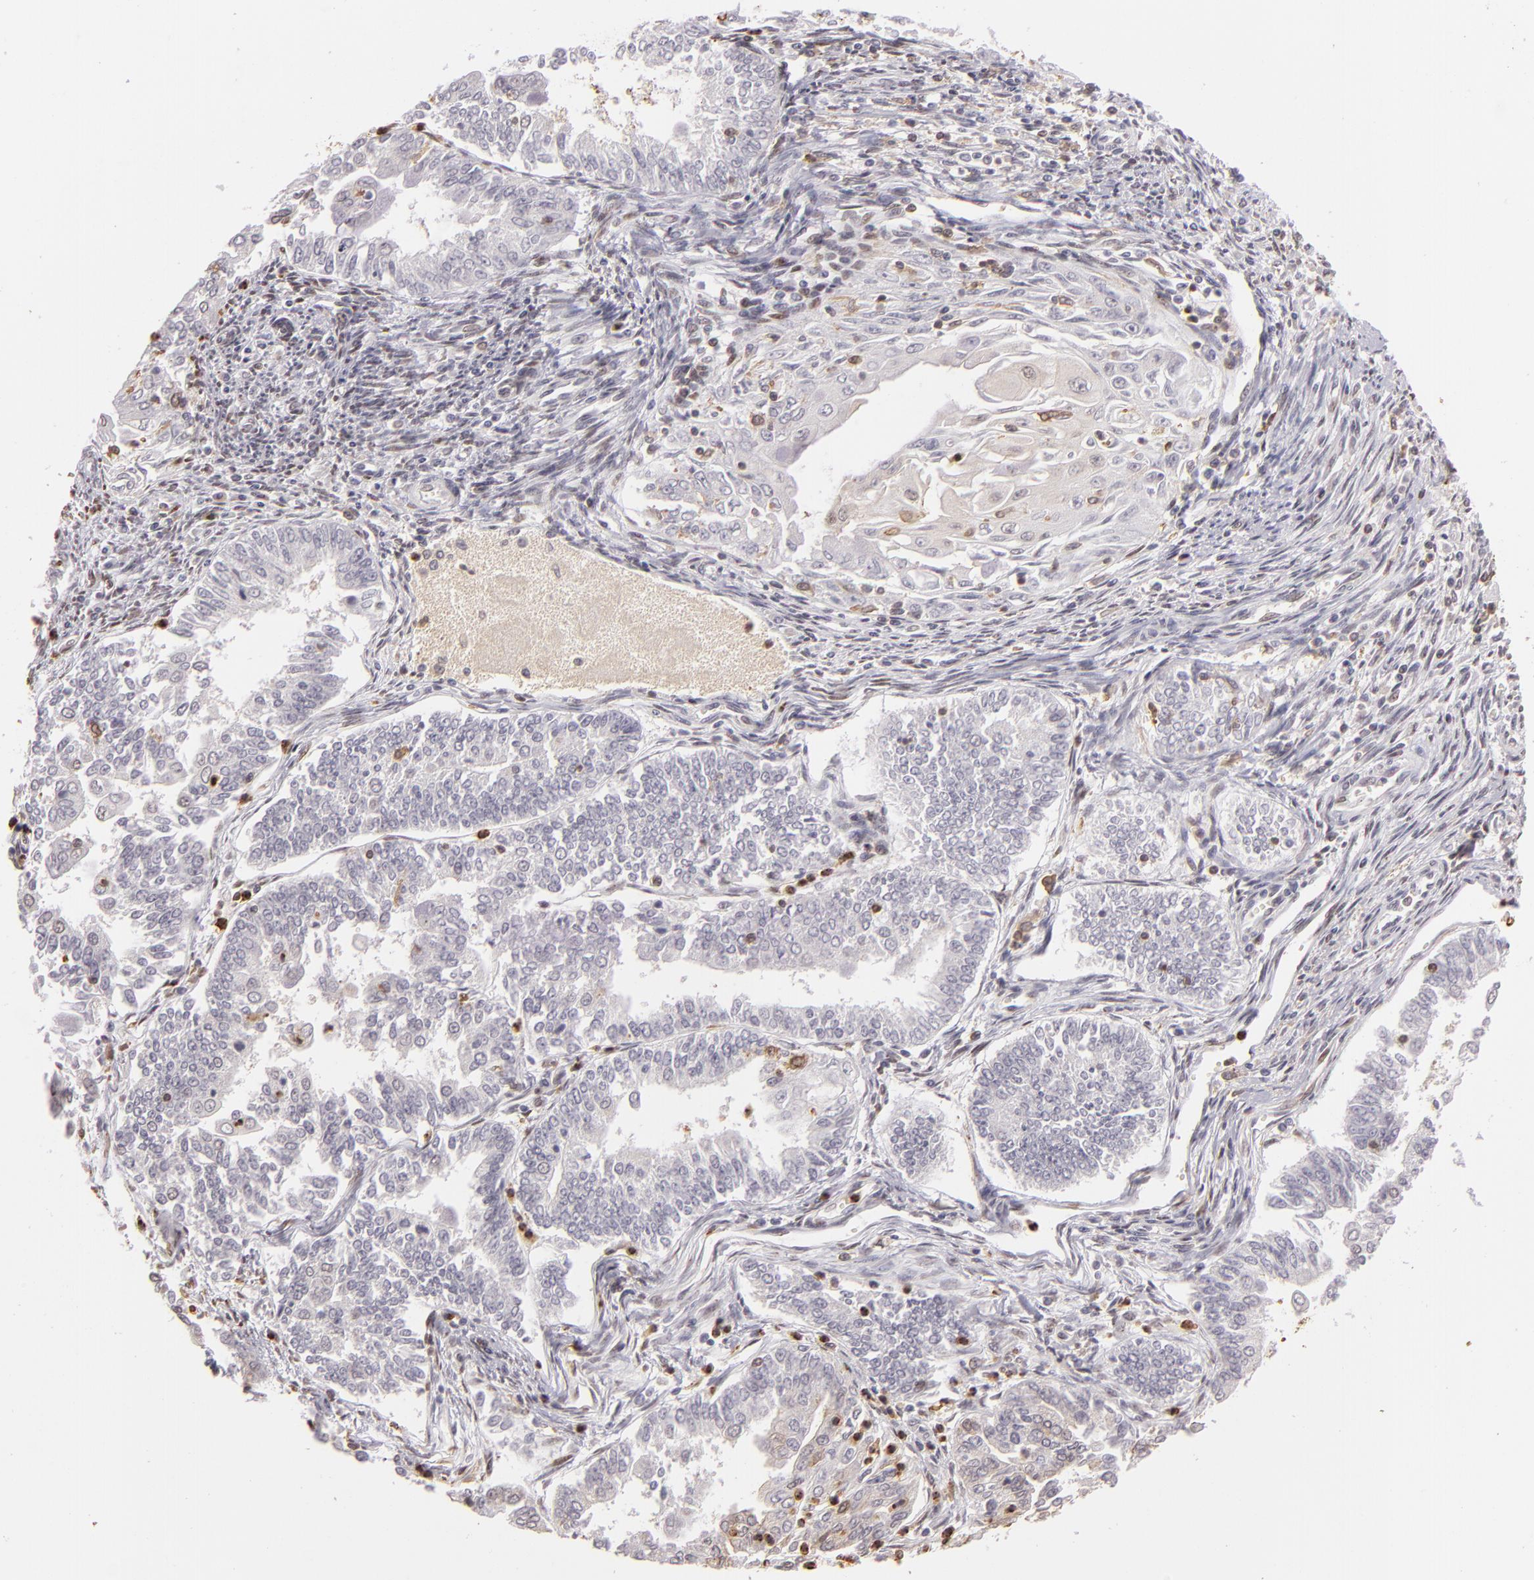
{"staining": {"intensity": "negative", "quantity": "none", "location": "none"}, "tissue": "endometrial cancer", "cell_type": "Tumor cells", "image_type": "cancer", "snomed": [{"axis": "morphology", "description": "Adenocarcinoma, NOS"}, {"axis": "topography", "description": "Endometrium"}], "caption": "Histopathology image shows no significant protein staining in tumor cells of endometrial adenocarcinoma.", "gene": "ARPC2", "patient": {"sex": "female", "age": 75}}